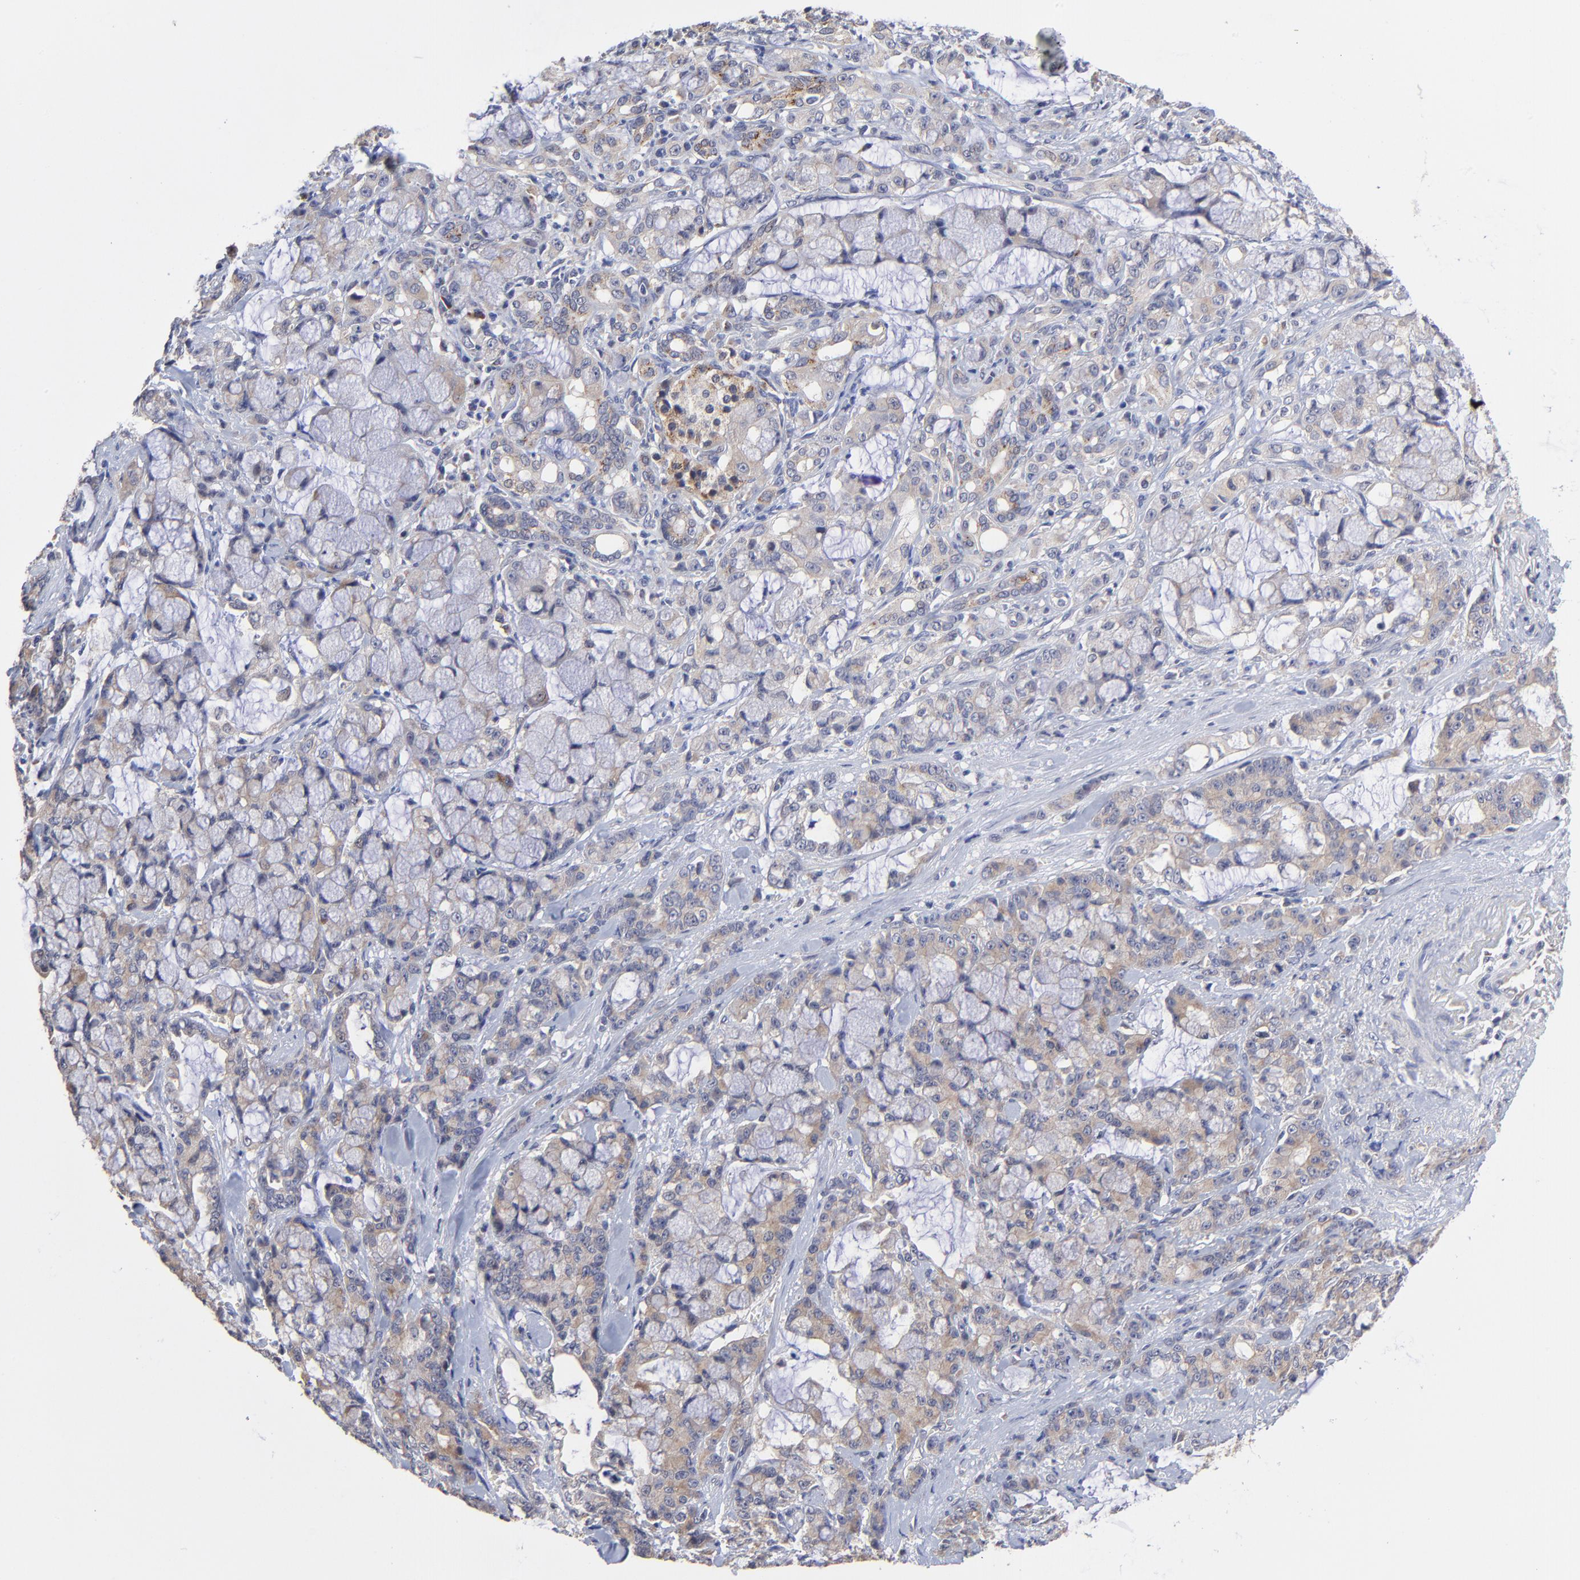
{"staining": {"intensity": "weak", "quantity": "<25%", "location": "cytoplasmic/membranous"}, "tissue": "pancreatic cancer", "cell_type": "Tumor cells", "image_type": "cancer", "snomed": [{"axis": "morphology", "description": "Adenocarcinoma, NOS"}, {"axis": "topography", "description": "Pancreas"}], "caption": "Immunohistochemistry of pancreatic cancer (adenocarcinoma) exhibits no positivity in tumor cells.", "gene": "PDE4B", "patient": {"sex": "female", "age": 73}}